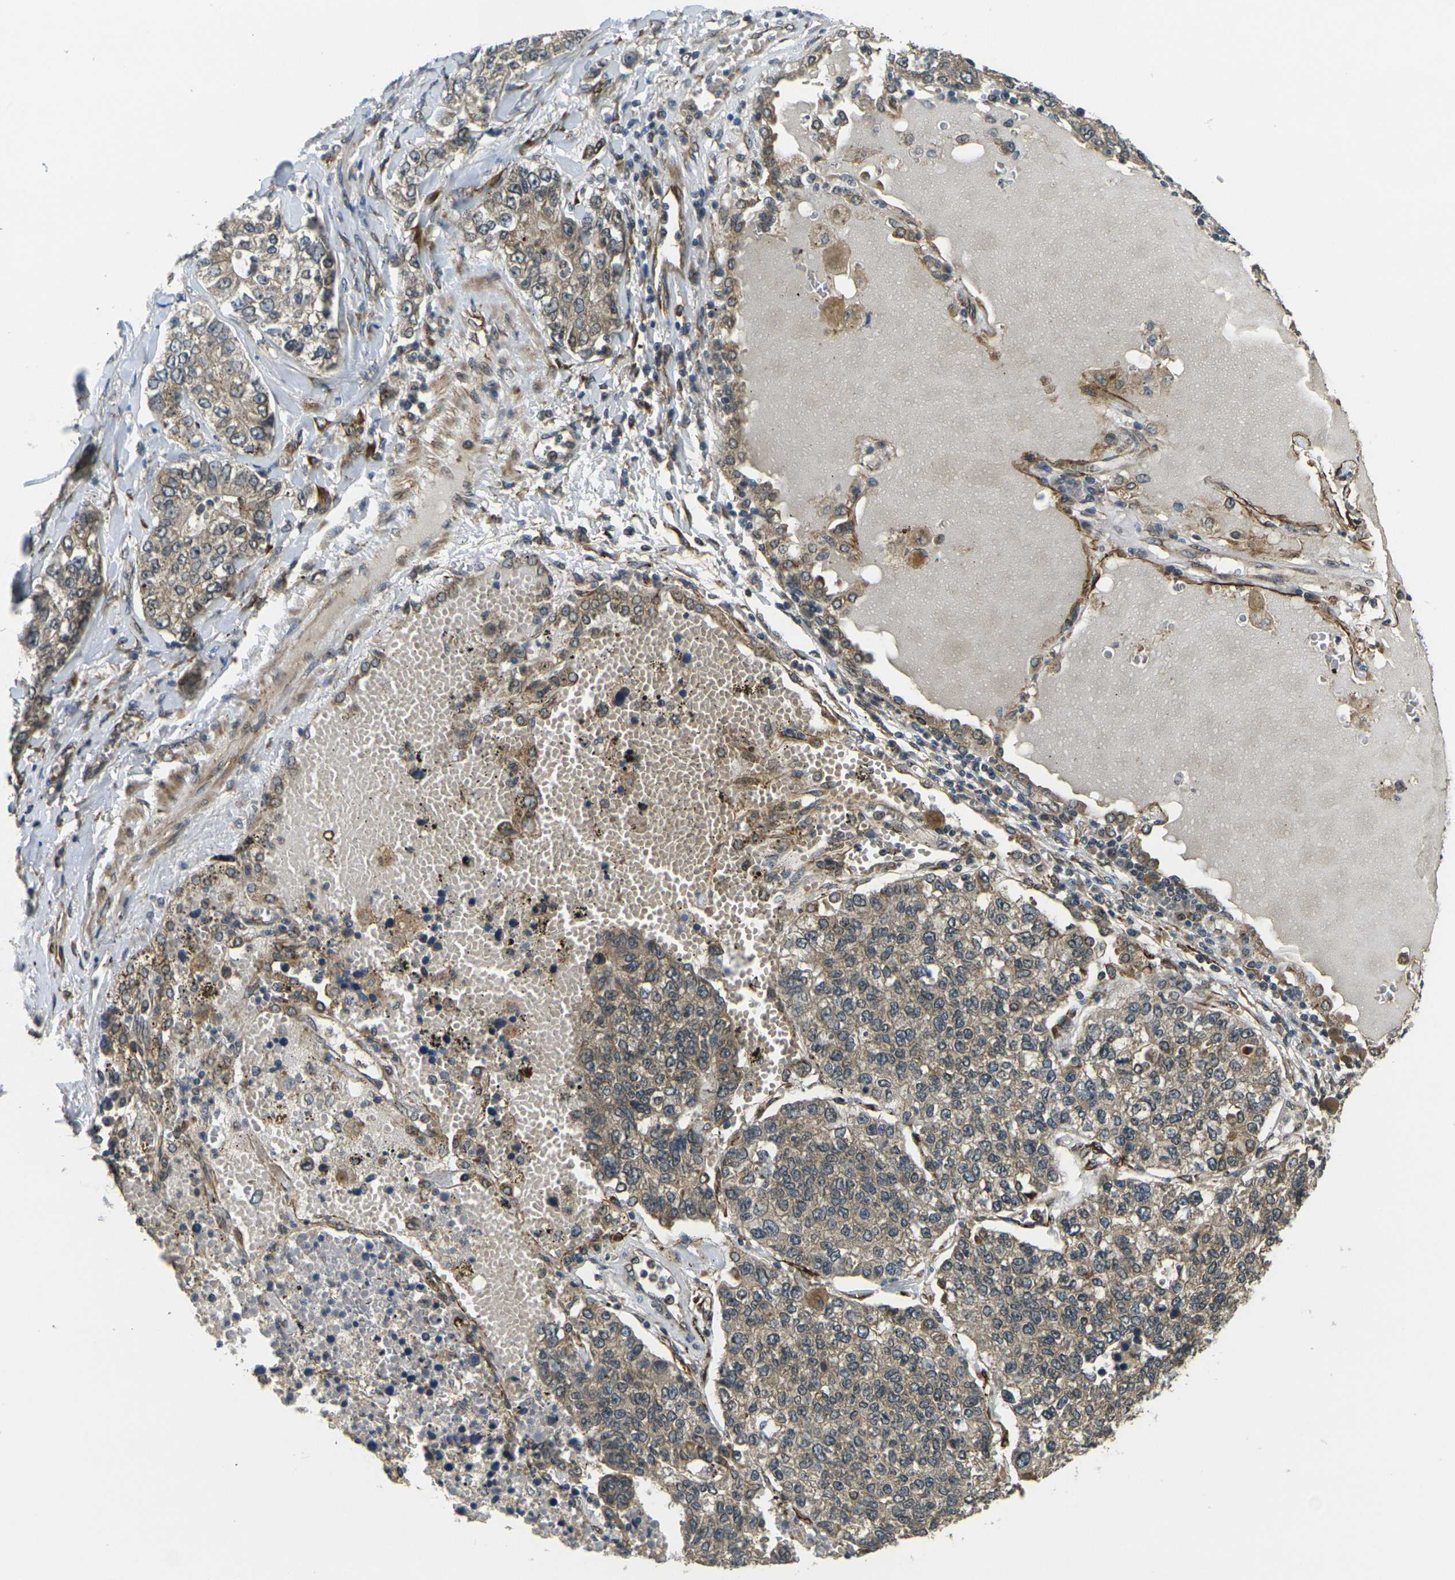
{"staining": {"intensity": "weak", "quantity": "<25%", "location": "cytoplasmic/membranous"}, "tissue": "lung cancer", "cell_type": "Tumor cells", "image_type": "cancer", "snomed": [{"axis": "morphology", "description": "Adenocarcinoma, NOS"}, {"axis": "topography", "description": "Lung"}], "caption": "This is an immunohistochemistry (IHC) image of human lung cancer. There is no expression in tumor cells.", "gene": "FUT11", "patient": {"sex": "male", "age": 49}}